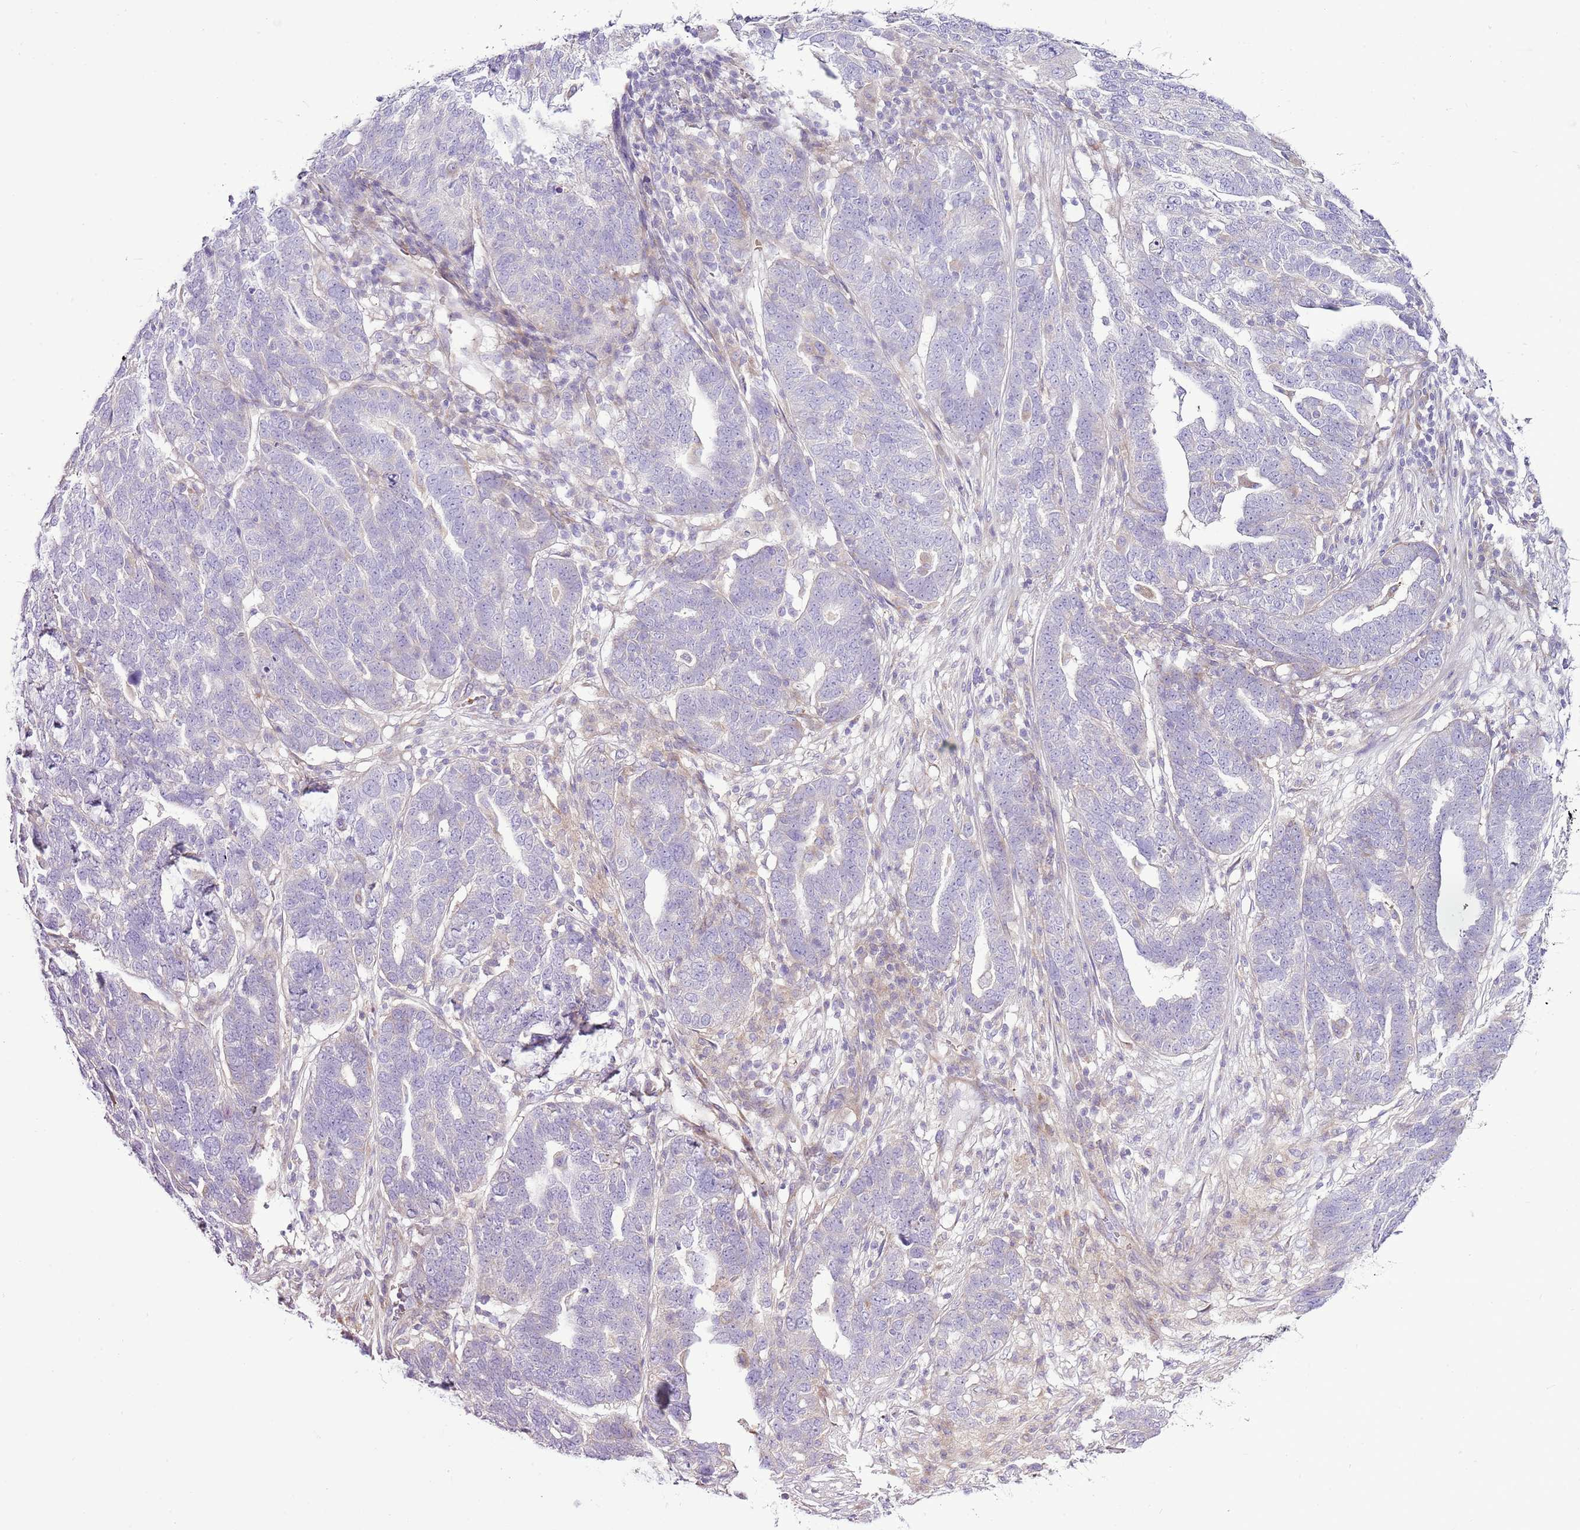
{"staining": {"intensity": "negative", "quantity": "none", "location": "none"}, "tissue": "ovarian cancer", "cell_type": "Tumor cells", "image_type": "cancer", "snomed": [{"axis": "morphology", "description": "Cystadenocarcinoma, serous, NOS"}, {"axis": "topography", "description": "Ovary"}], "caption": "Serous cystadenocarcinoma (ovarian) was stained to show a protein in brown. There is no significant staining in tumor cells.", "gene": "CHAC2", "patient": {"sex": "female", "age": 59}}